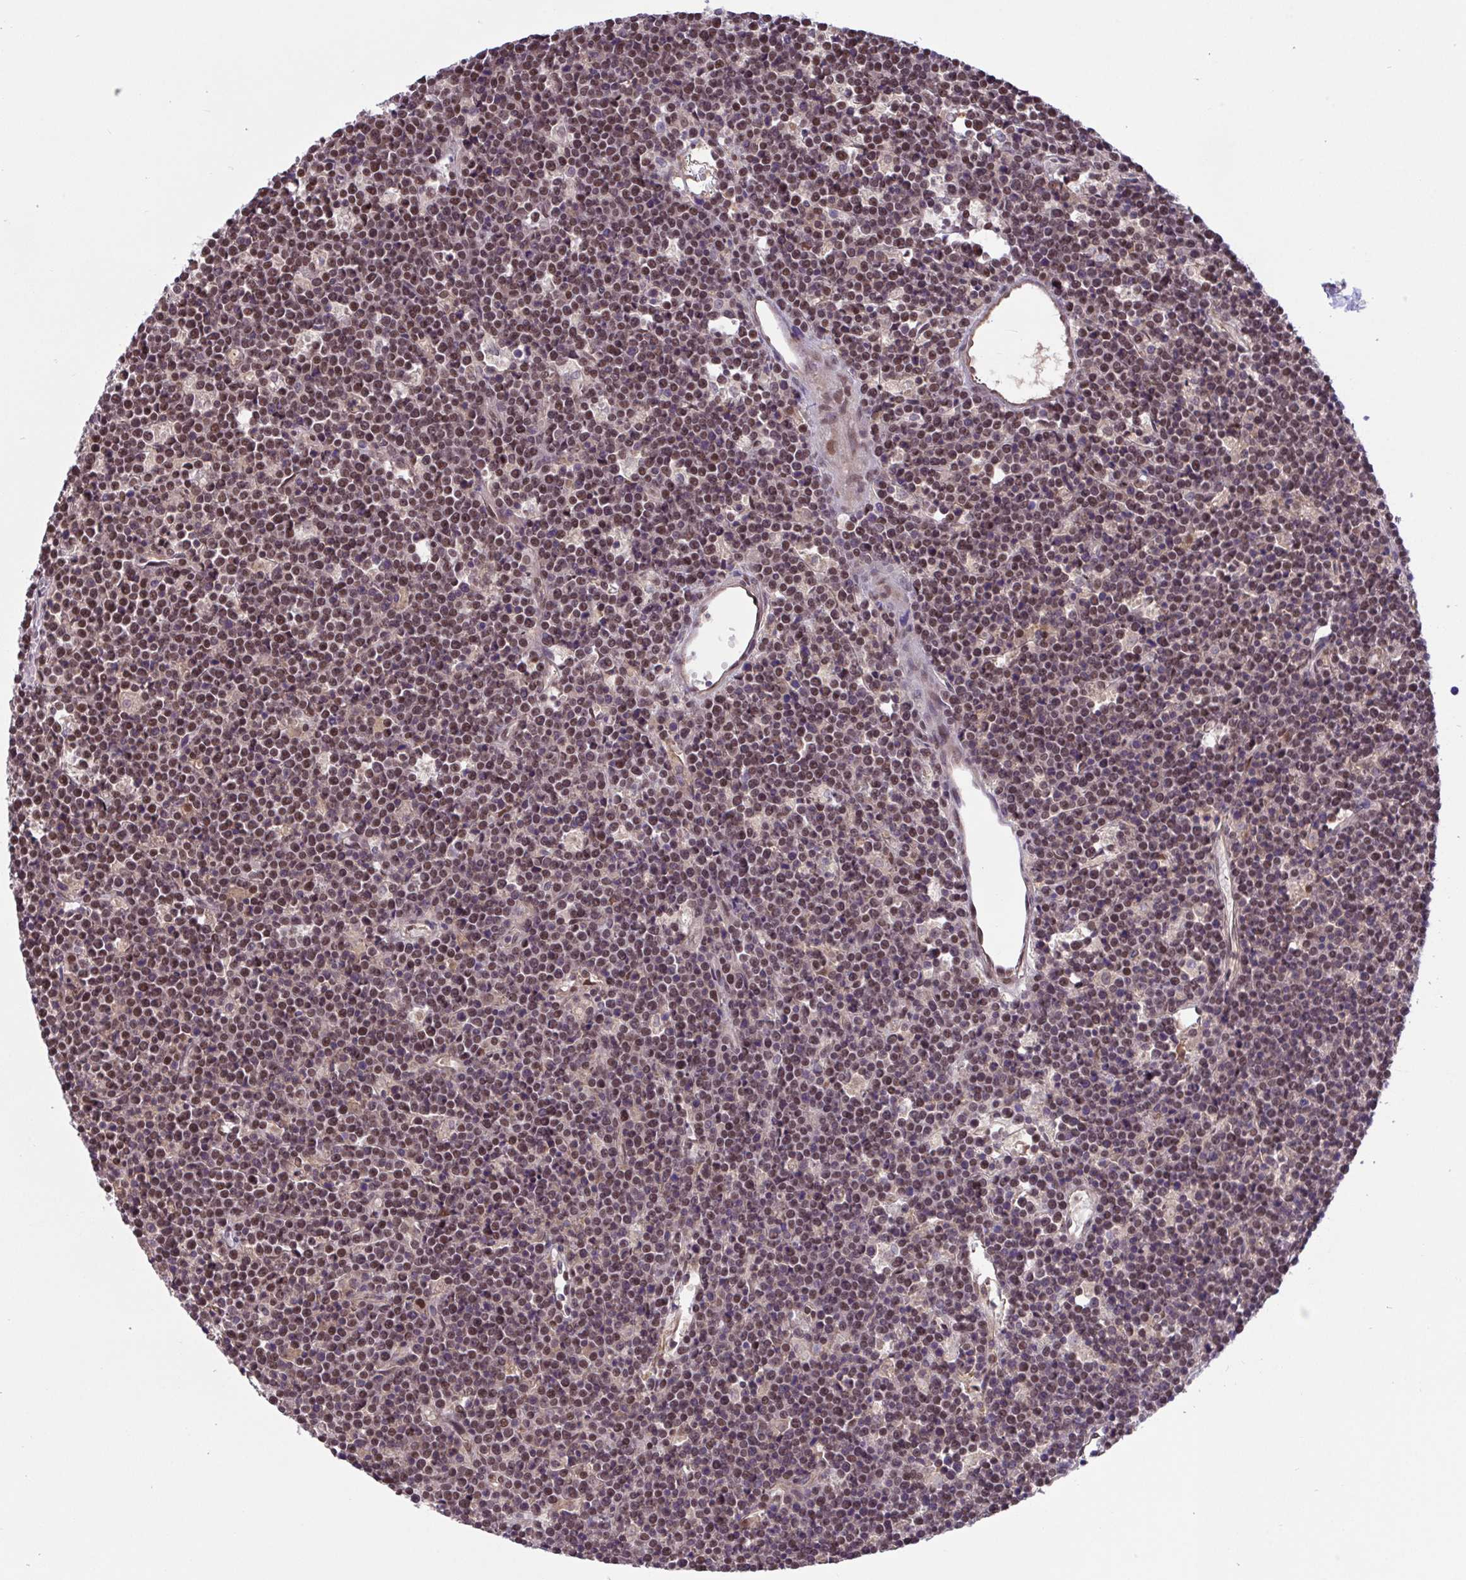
{"staining": {"intensity": "moderate", "quantity": ">75%", "location": "nuclear"}, "tissue": "lymphoma", "cell_type": "Tumor cells", "image_type": "cancer", "snomed": [{"axis": "morphology", "description": "Malignant lymphoma, non-Hodgkin's type, High grade"}, {"axis": "topography", "description": "Ovary"}], "caption": "Lymphoma stained with immunohistochemistry reveals moderate nuclear expression in approximately >75% of tumor cells. (DAB IHC with brightfield microscopy, high magnification).", "gene": "ZNF444", "patient": {"sex": "female", "age": 56}}